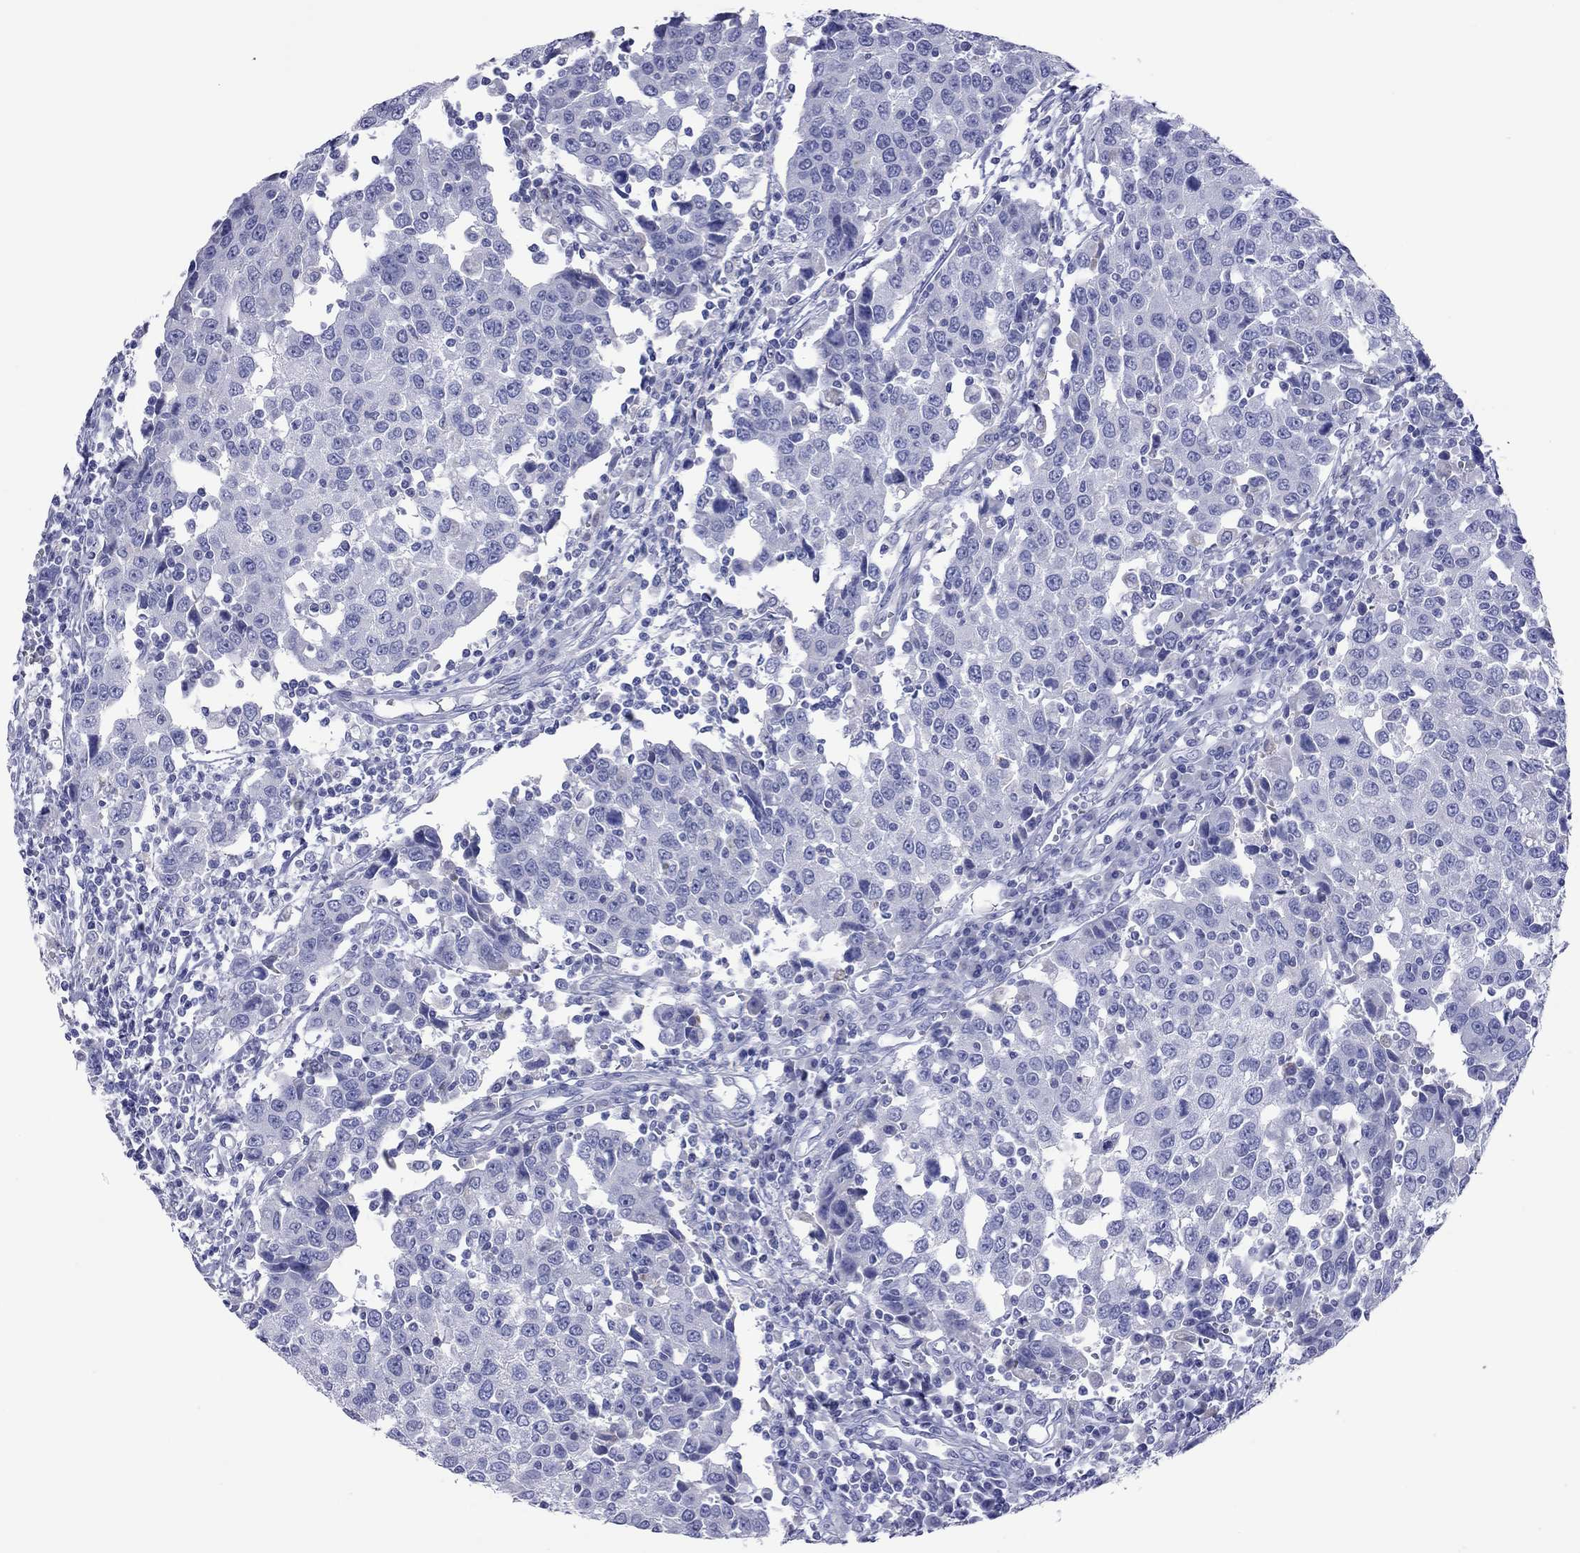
{"staining": {"intensity": "negative", "quantity": "none", "location": "none"}, "tissue": "urothelial cancer", "cell_type": "Tumor cells", "image_type": "cancer", "snomed": [{"axis": "morphology", "description": "Urothelial carcinoma, High grade"}, {"axis": "topography", "description": "Urinary bladder"}], "caption": "The IHC histopathology image has no significant expression in tumor cells of urothelial cancer tissue. (Immunohistochemistry (ihc), brightfield microscopy, high magnification).", "gene": "VSIG10", "patient": {"sex": "female", "age": 85}}